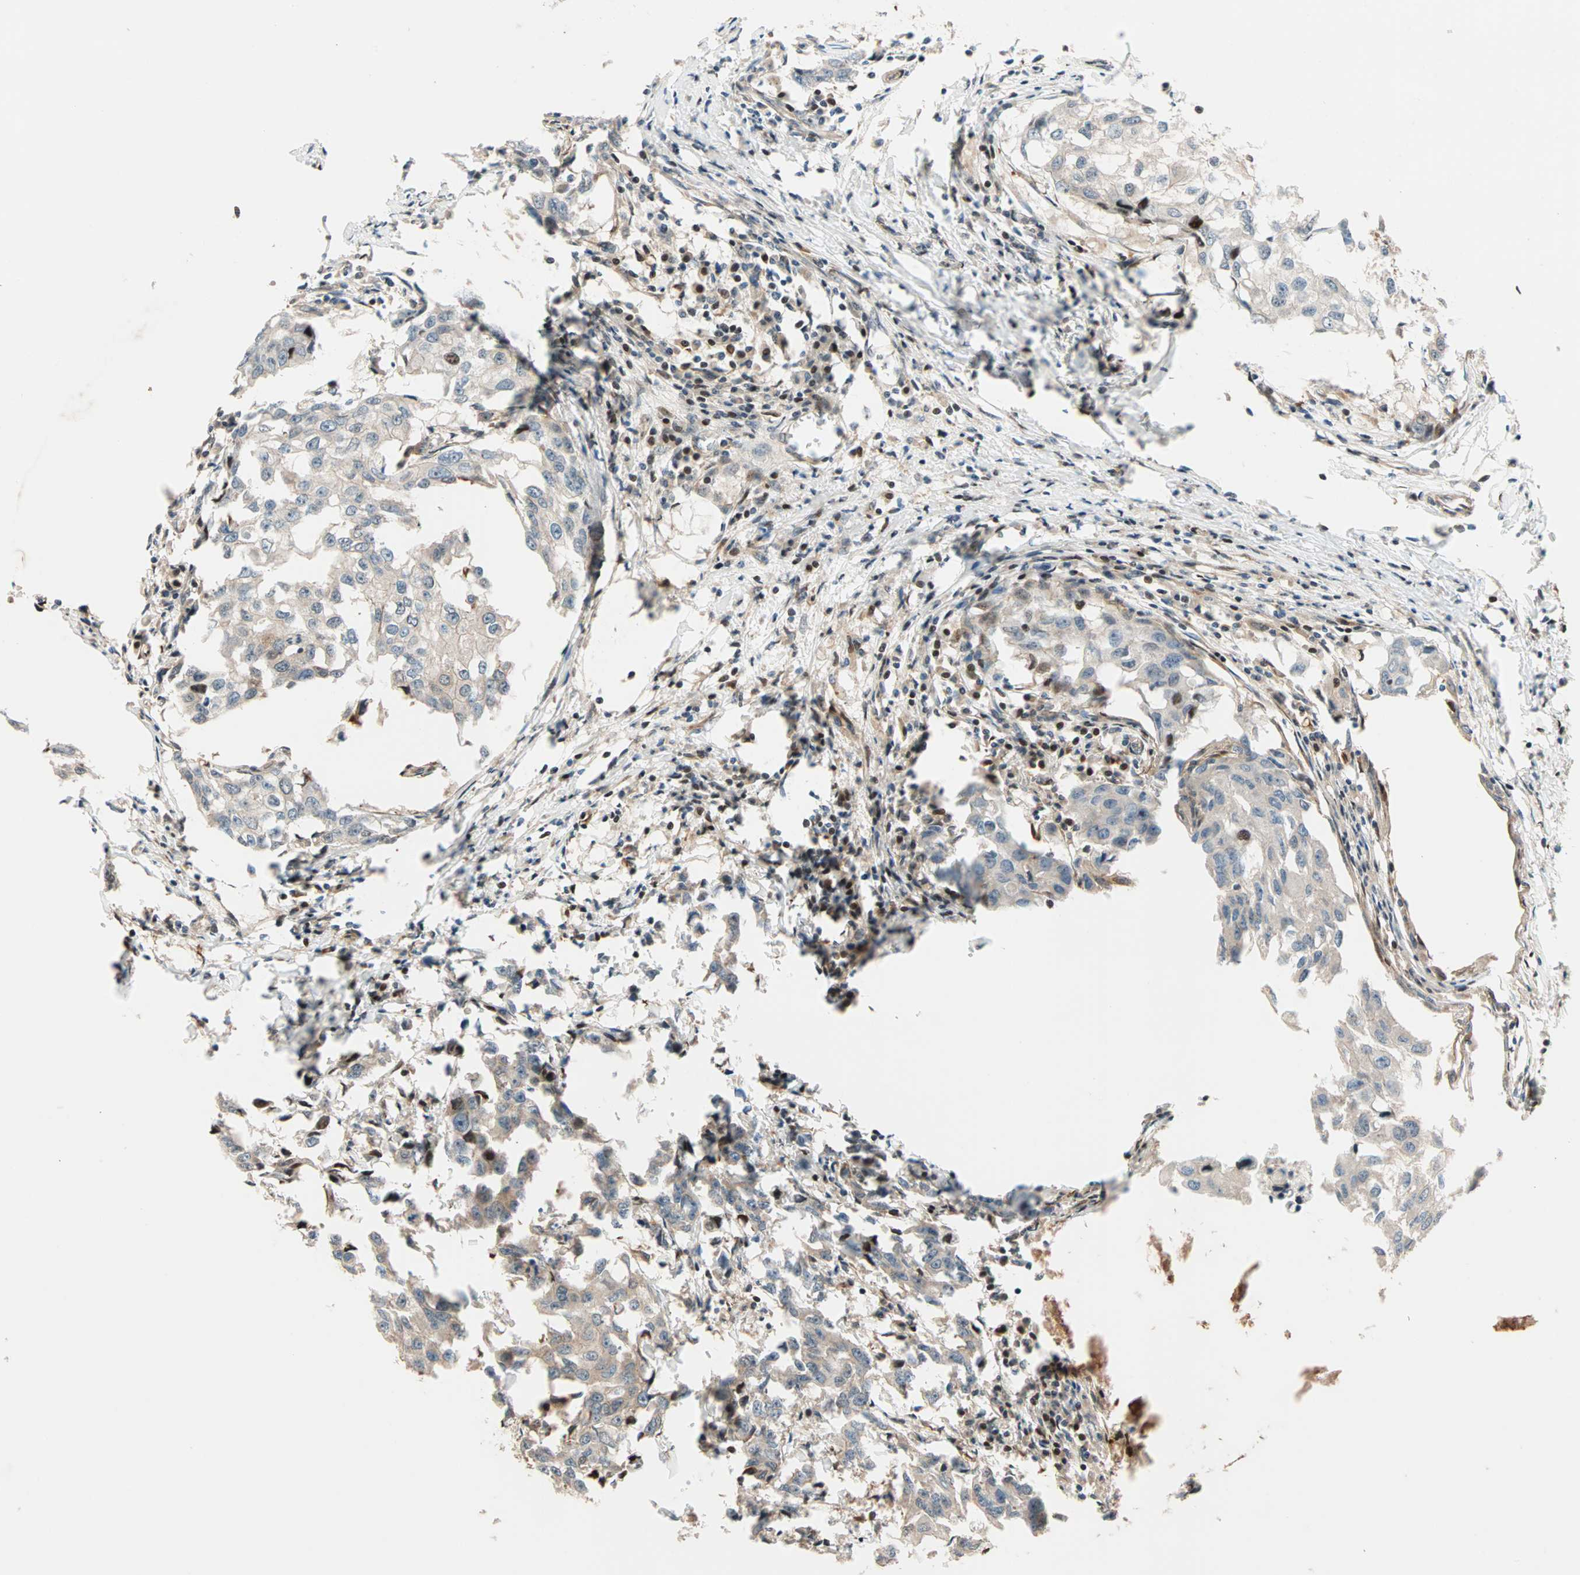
{"staining": {"intensity": "moderate", "quantity": ">75%", "location": "cytoplasmic/membranous"}, "tissue": "breast cancer", "cell_type": "Tumor cells", "image_type": "cancer", "snomed": [{"axis": "morphology", "description": "Duct carcinoma"}, {"axis": "topography", "description": "Breast"}], "caption": "Protein staining of breast cancer (invasive ductal carcinoma) tissue reveals moderate cytoplasmic/membranous expression in approximately >75% of tumor cells. (DAB IHC, brown staining for protein, blue staining for nuclei).", "gene": "HECW1", "patient": {"sex": "female", "age": 27}}